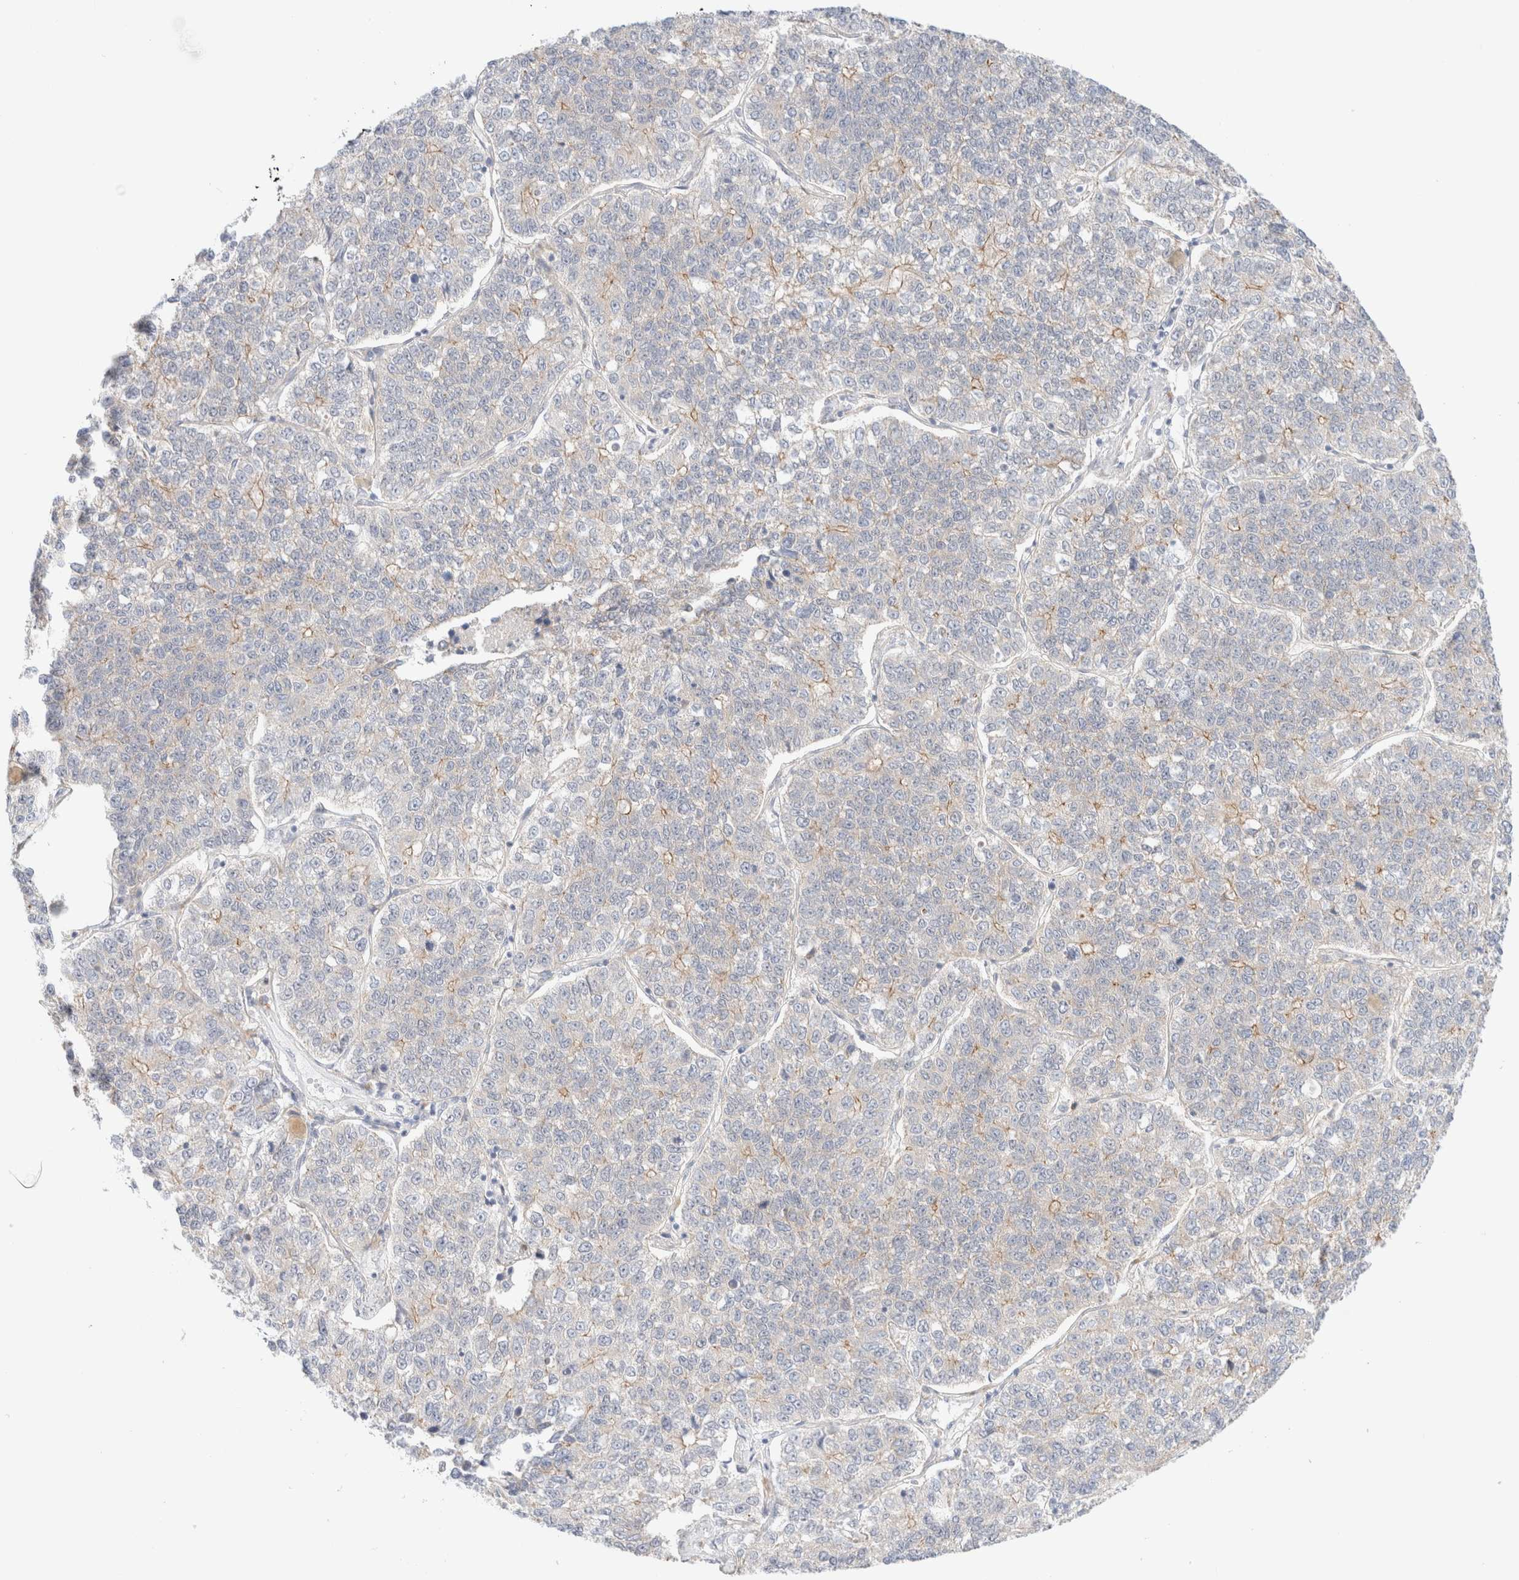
{"staining": {"intensity": "negative", "quantity": "none", "location": "none"}, "tissue": "lung cancer", "cell_type": "Tumor cells", "image_type": "cancer", "snomed": [{"axis": "morphology", "description": "Adenocarcinoma, NOS"}, {"axis": "topography", "description": "Lung"}], "caption": "Protein analysis of lung cancer (adenocarcinoma) demonstrates no significant positivity in tumor cells.", "gene": "UNC13B", "patient": {"sex": "male", "age": 49}}